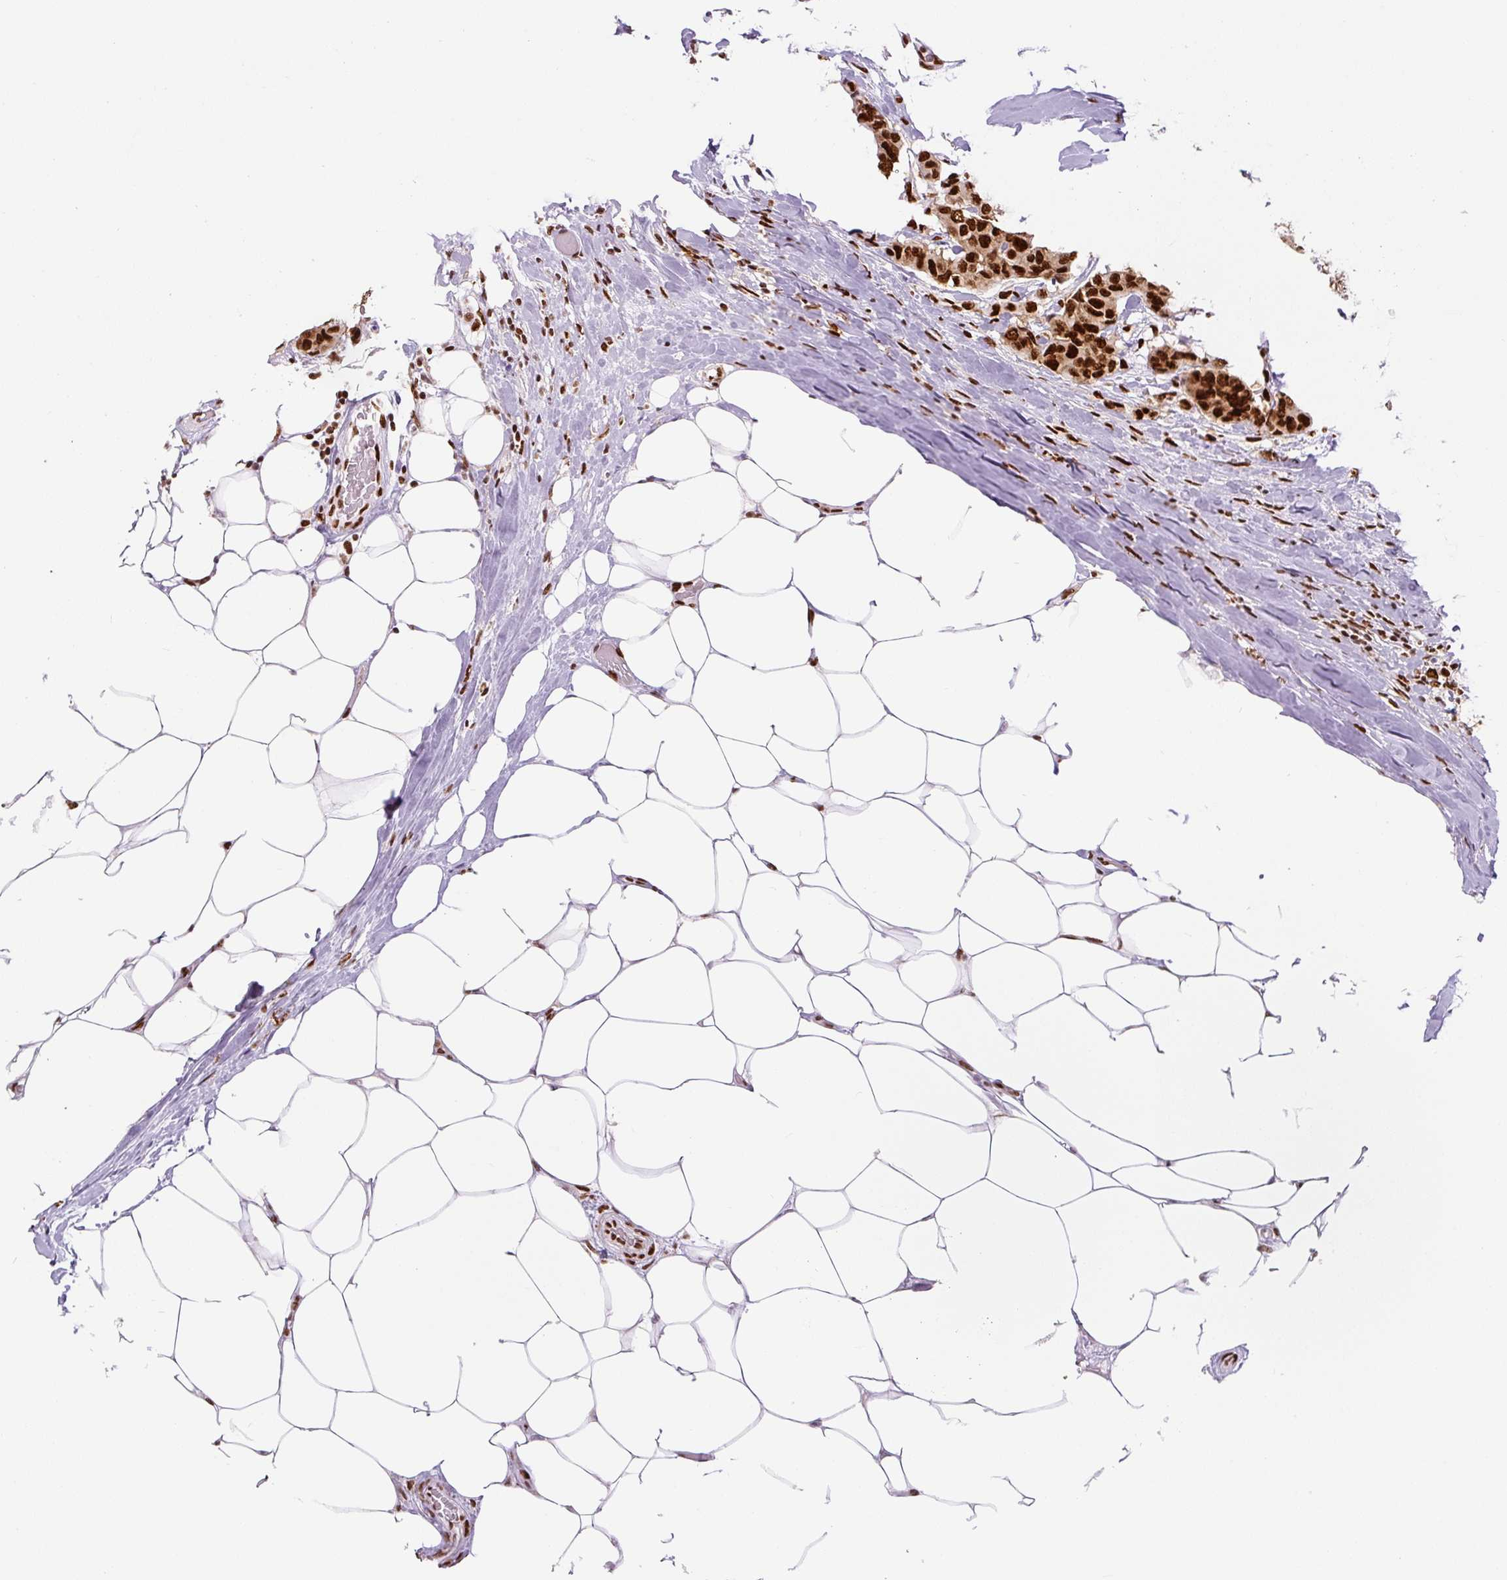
{"staining": {"intensity": "strong", "quantity": ">75%", "location": "nuclear"}, "tissue": "breast cancer", "cell_type": "Tumor cells", "image_type": "cancer", "snomed": [{"axis": "morphology", "description": "Duct carcinoma"}, {"axis": "topography", "description": "Breast"}], "caption": "An IHC image of tumor tissue is shown. Protein staining in brown highlights strong nuclear positivity in breast cancer within tumor cells.", "gene": "FUS", "patient": {"sex": "female", "age": 75}}